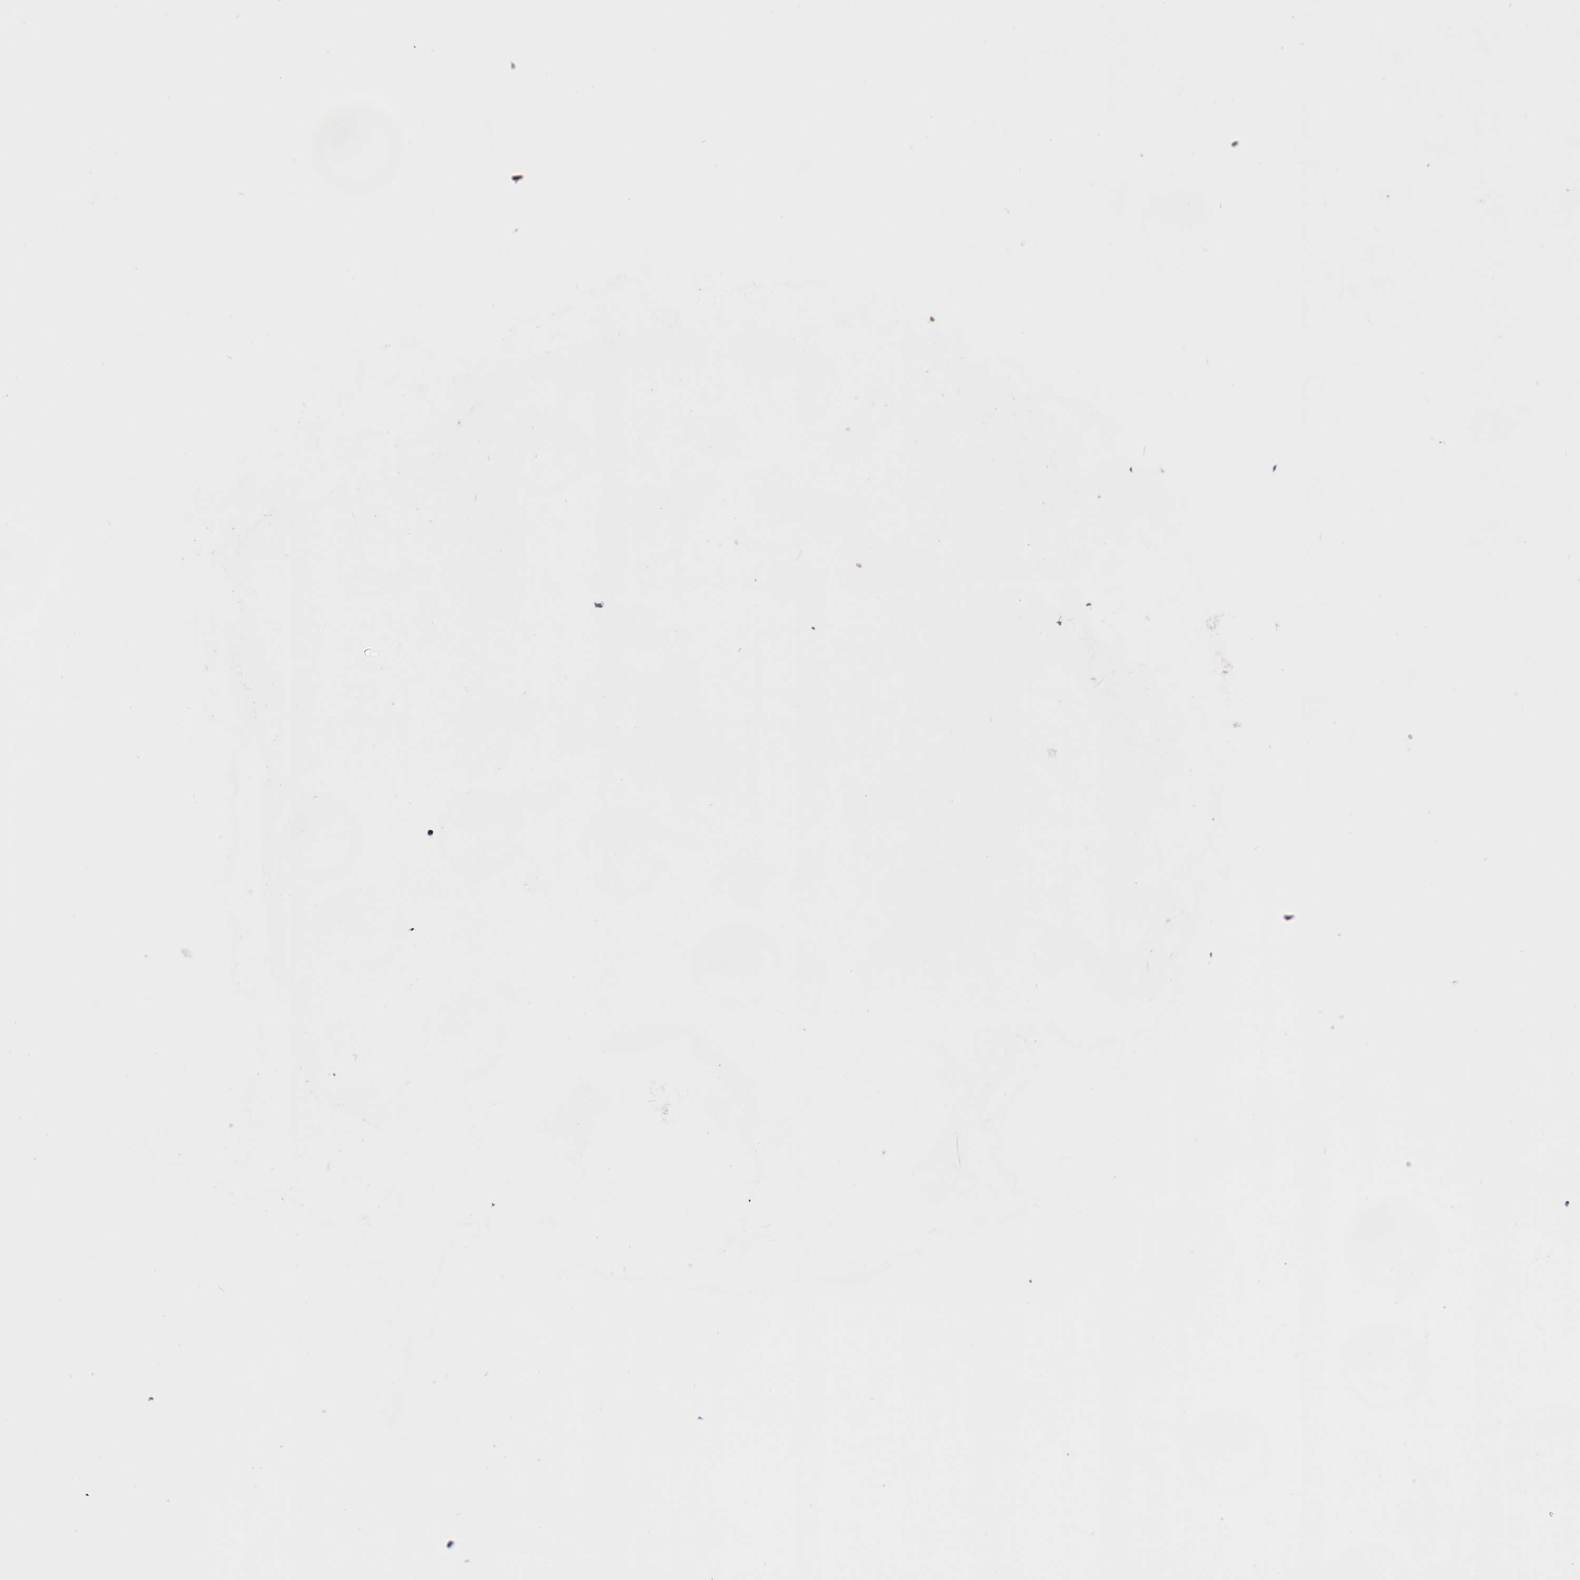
{"staining": {"intensity": "strong", "quantity": ">75%", "location": "cytoplasmic/membranous"}, "tissue": "colorectal cancer", "cell_type": "Tumor cells", "image_type": "cancer", "snomed": [{"axis": "morphology", "description": "Adenocarcinoma, NOS"}, {"axis": "topography", "description": "Colon"}], "caption": "Immunohistochemical staining of colorectal cancer demonstrates strong cytoplasmic/membranous protein positivity in approximately >75% of tumor cells. (IHC, brightfield microscopy, high magnification).", "gene": "DENND1B", "patient": {"sex": "male", "age": 71}}